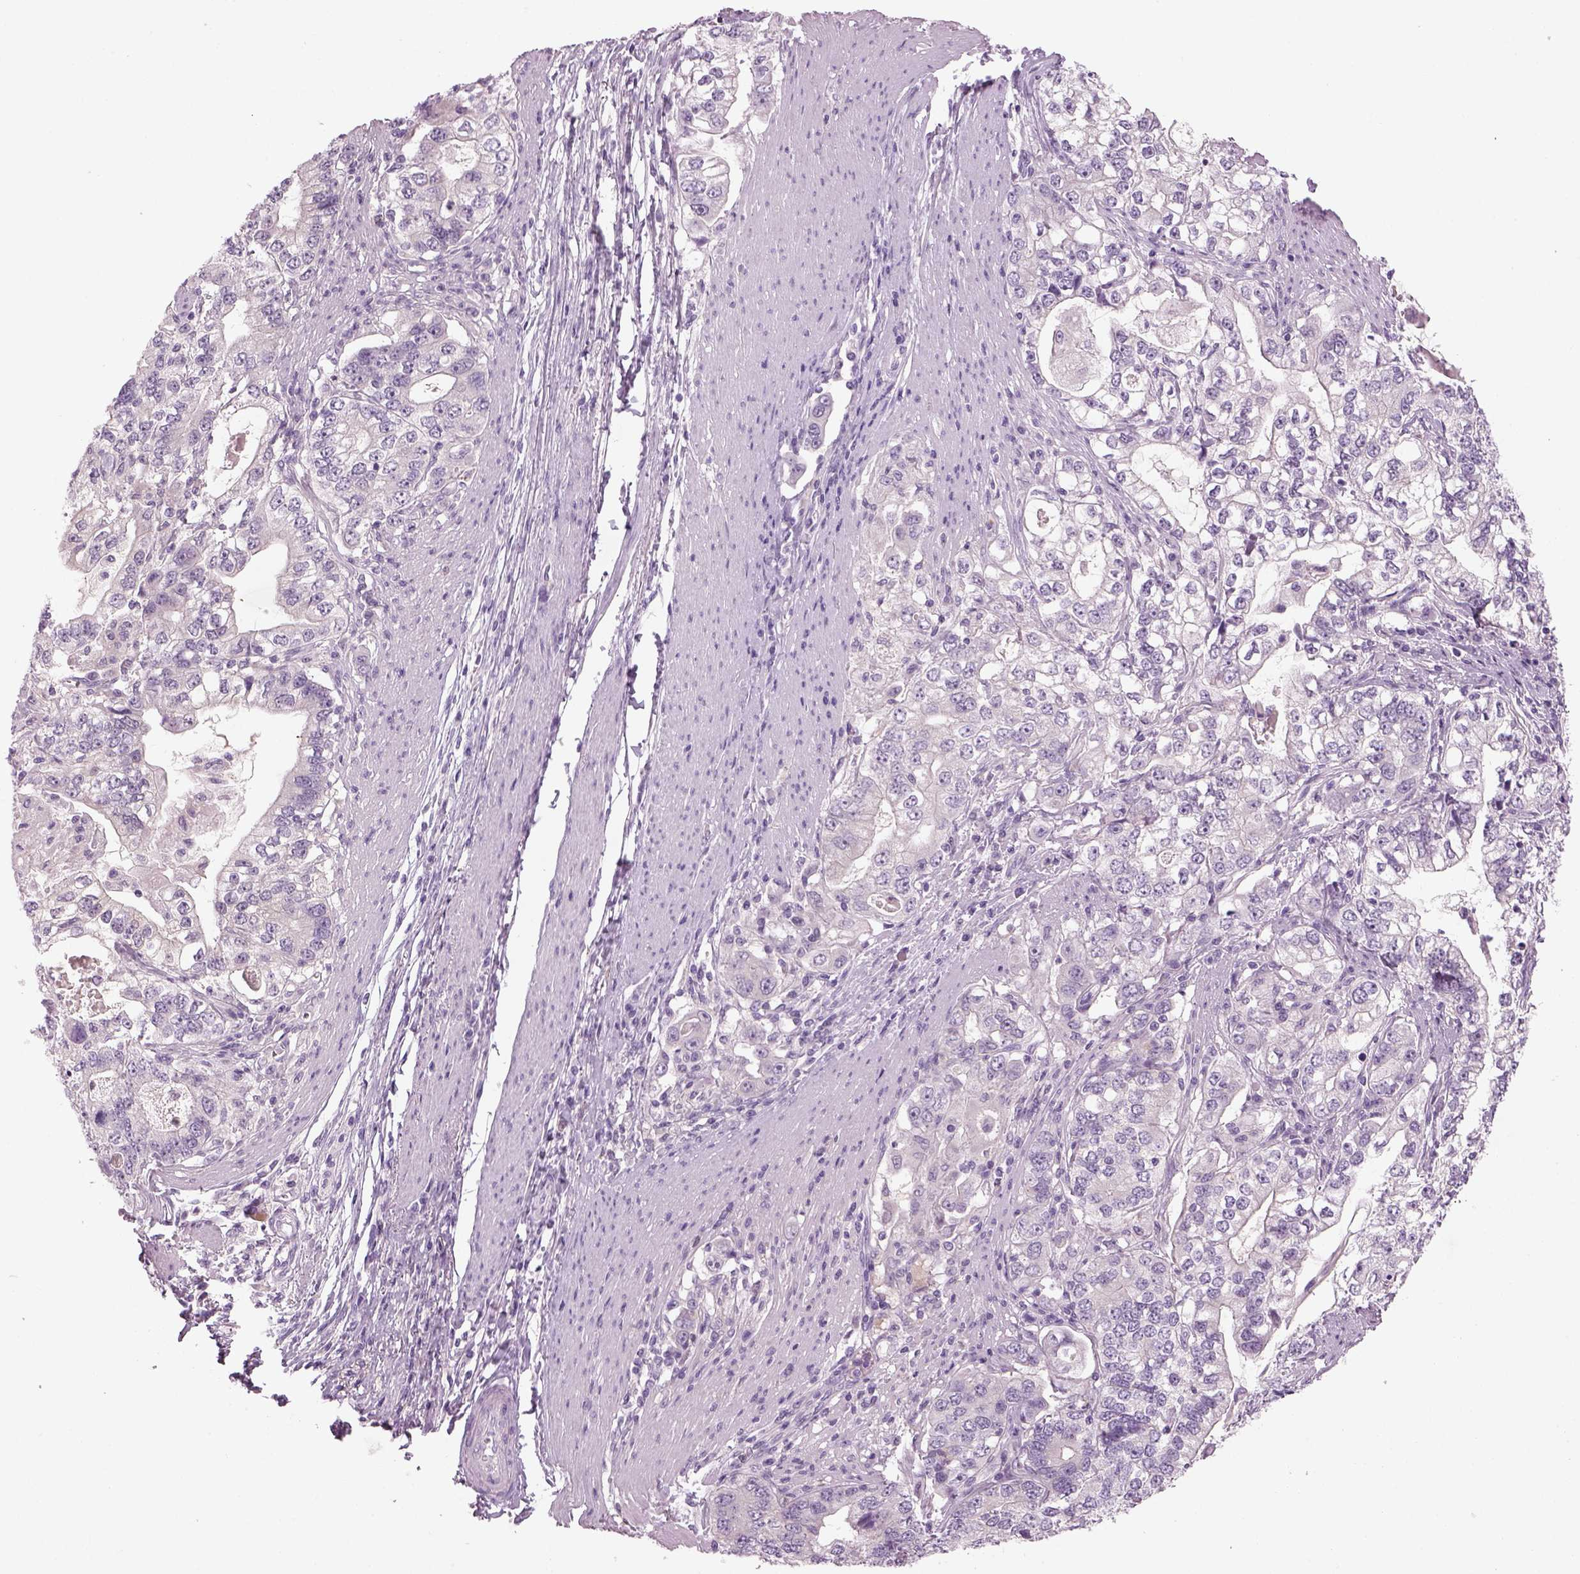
{"staining": {"intensity": "negative", "quantity": "none", "location": "none"}, "tissue": "stomach cancer", "cell_type": "Tumor cells", "image_type": "cancer", "snomed": [{"axis": "morphology", "description": "Adenocarcinoma, NOS"}, {"axis": "topography", "description": "Stomach, lower"}], "caption": "A high-resolution image shows immunohistochemistry (IHC) staining of adenocarcinoma (stomach), which displays no significant expression in tumor cells. (Stains: DAB (3,3'-diaminobenzidine) immunohistochemistry with hematoxylin counter stain, Microscopy: brightfield microscopy at high magnification).", "gene": "MDH1B", "patient": {"sex": "female", "age": 72}}